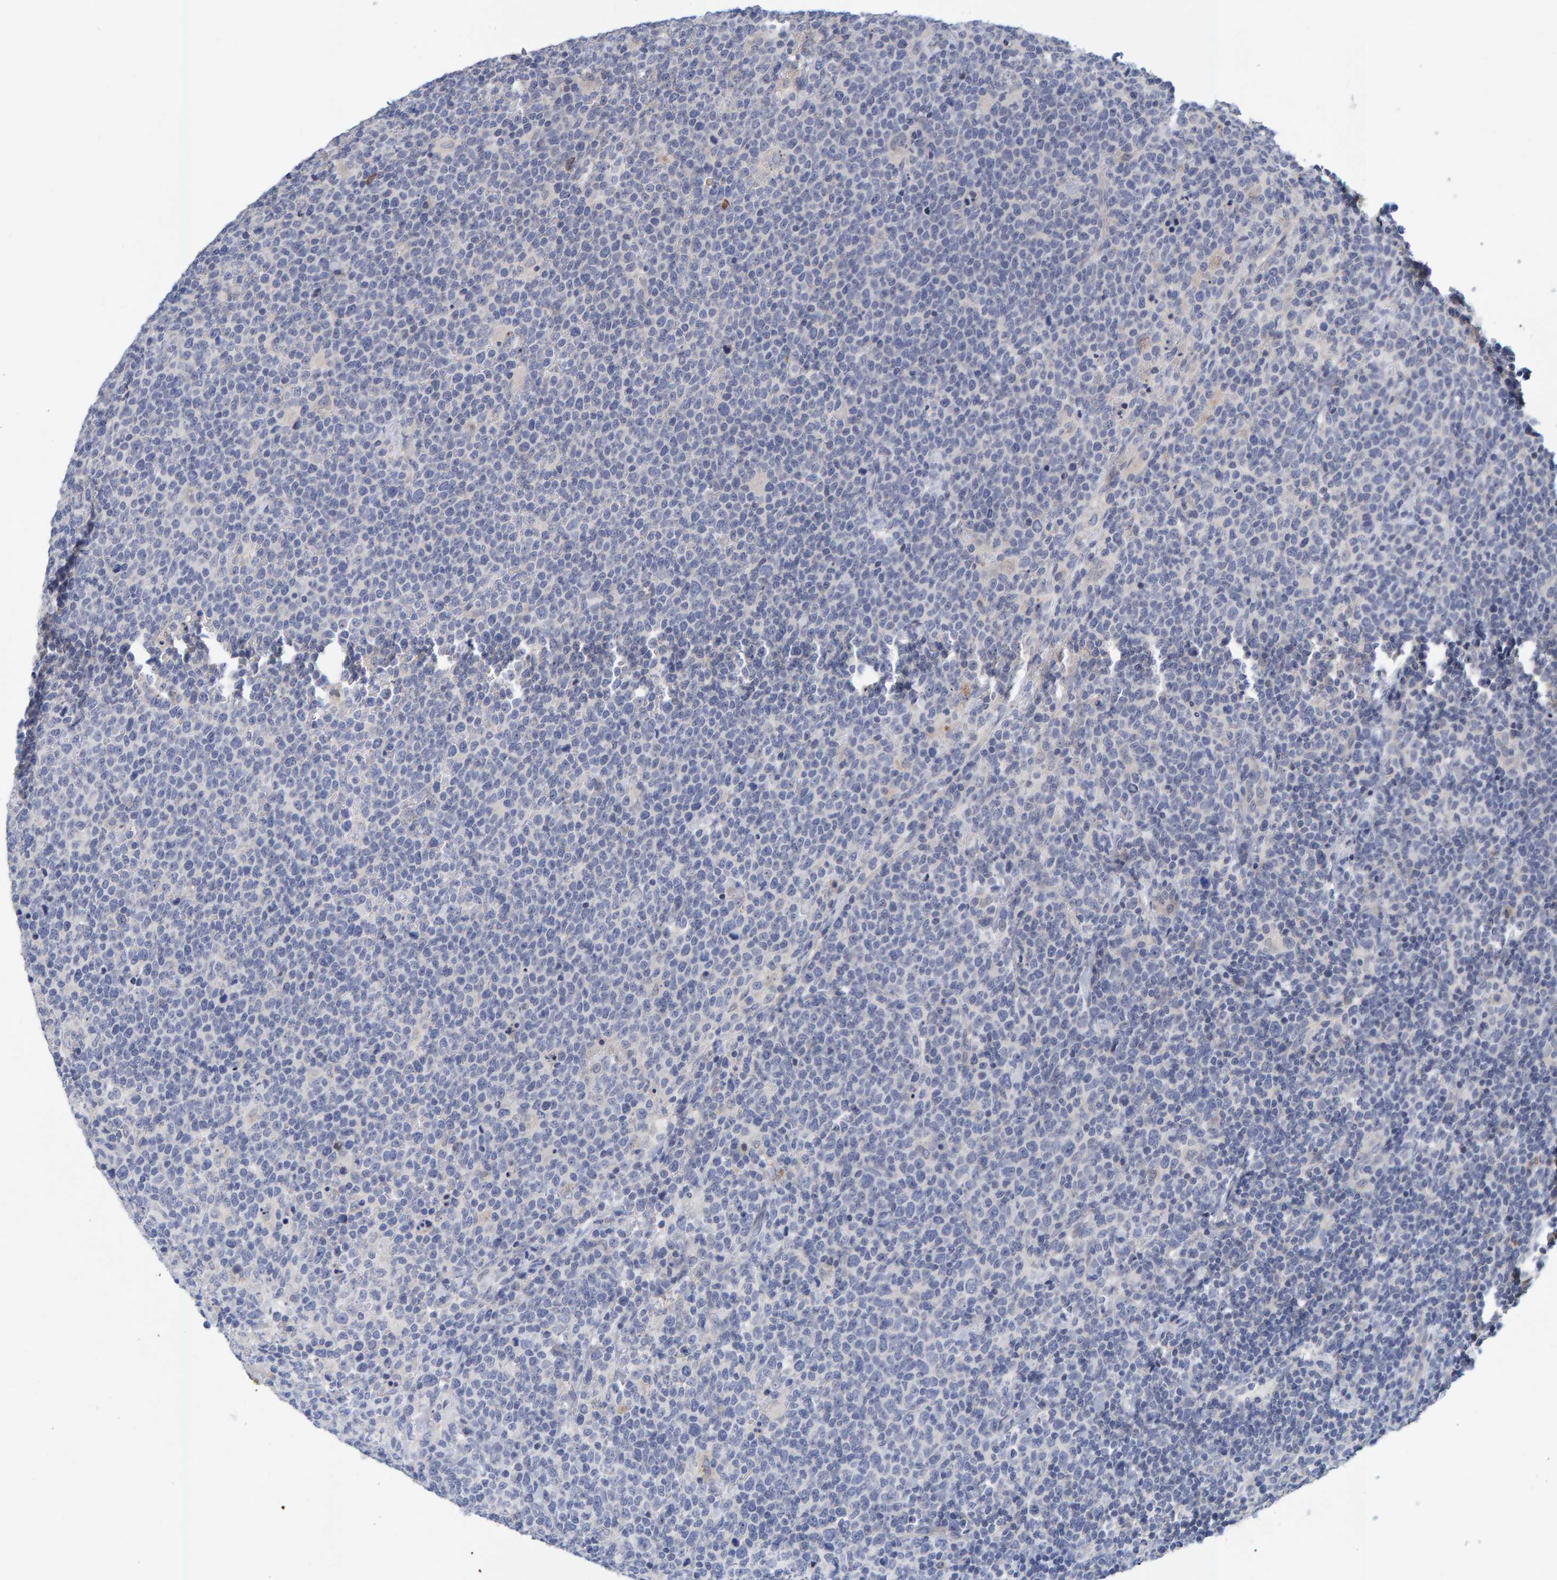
{"staining": {"intensity": "negative", "quantity": "none", "location": "none"}, "tissue": "lymphoma", "cell_type": "Tumor cells", "image_type": "cancer", "snomed": [{"axis": "morphology", "description": "Malignant lymphoma, non-Hodgkin's type, High grade"}, {"axis": "topography", "description": "Lymph node"}], "caption": "The immunohistochemistry (IHC) micrograph has no significant positivity in tumor cells of lymphoma tissue. The staining was performed using DAB to visualize the protein expression in brown, while the nuclei were stained in blue with hematoxylin (Magnification: 20x).", "gene": "ZNF77", "patient": {"sex": "male", "age": 61}}